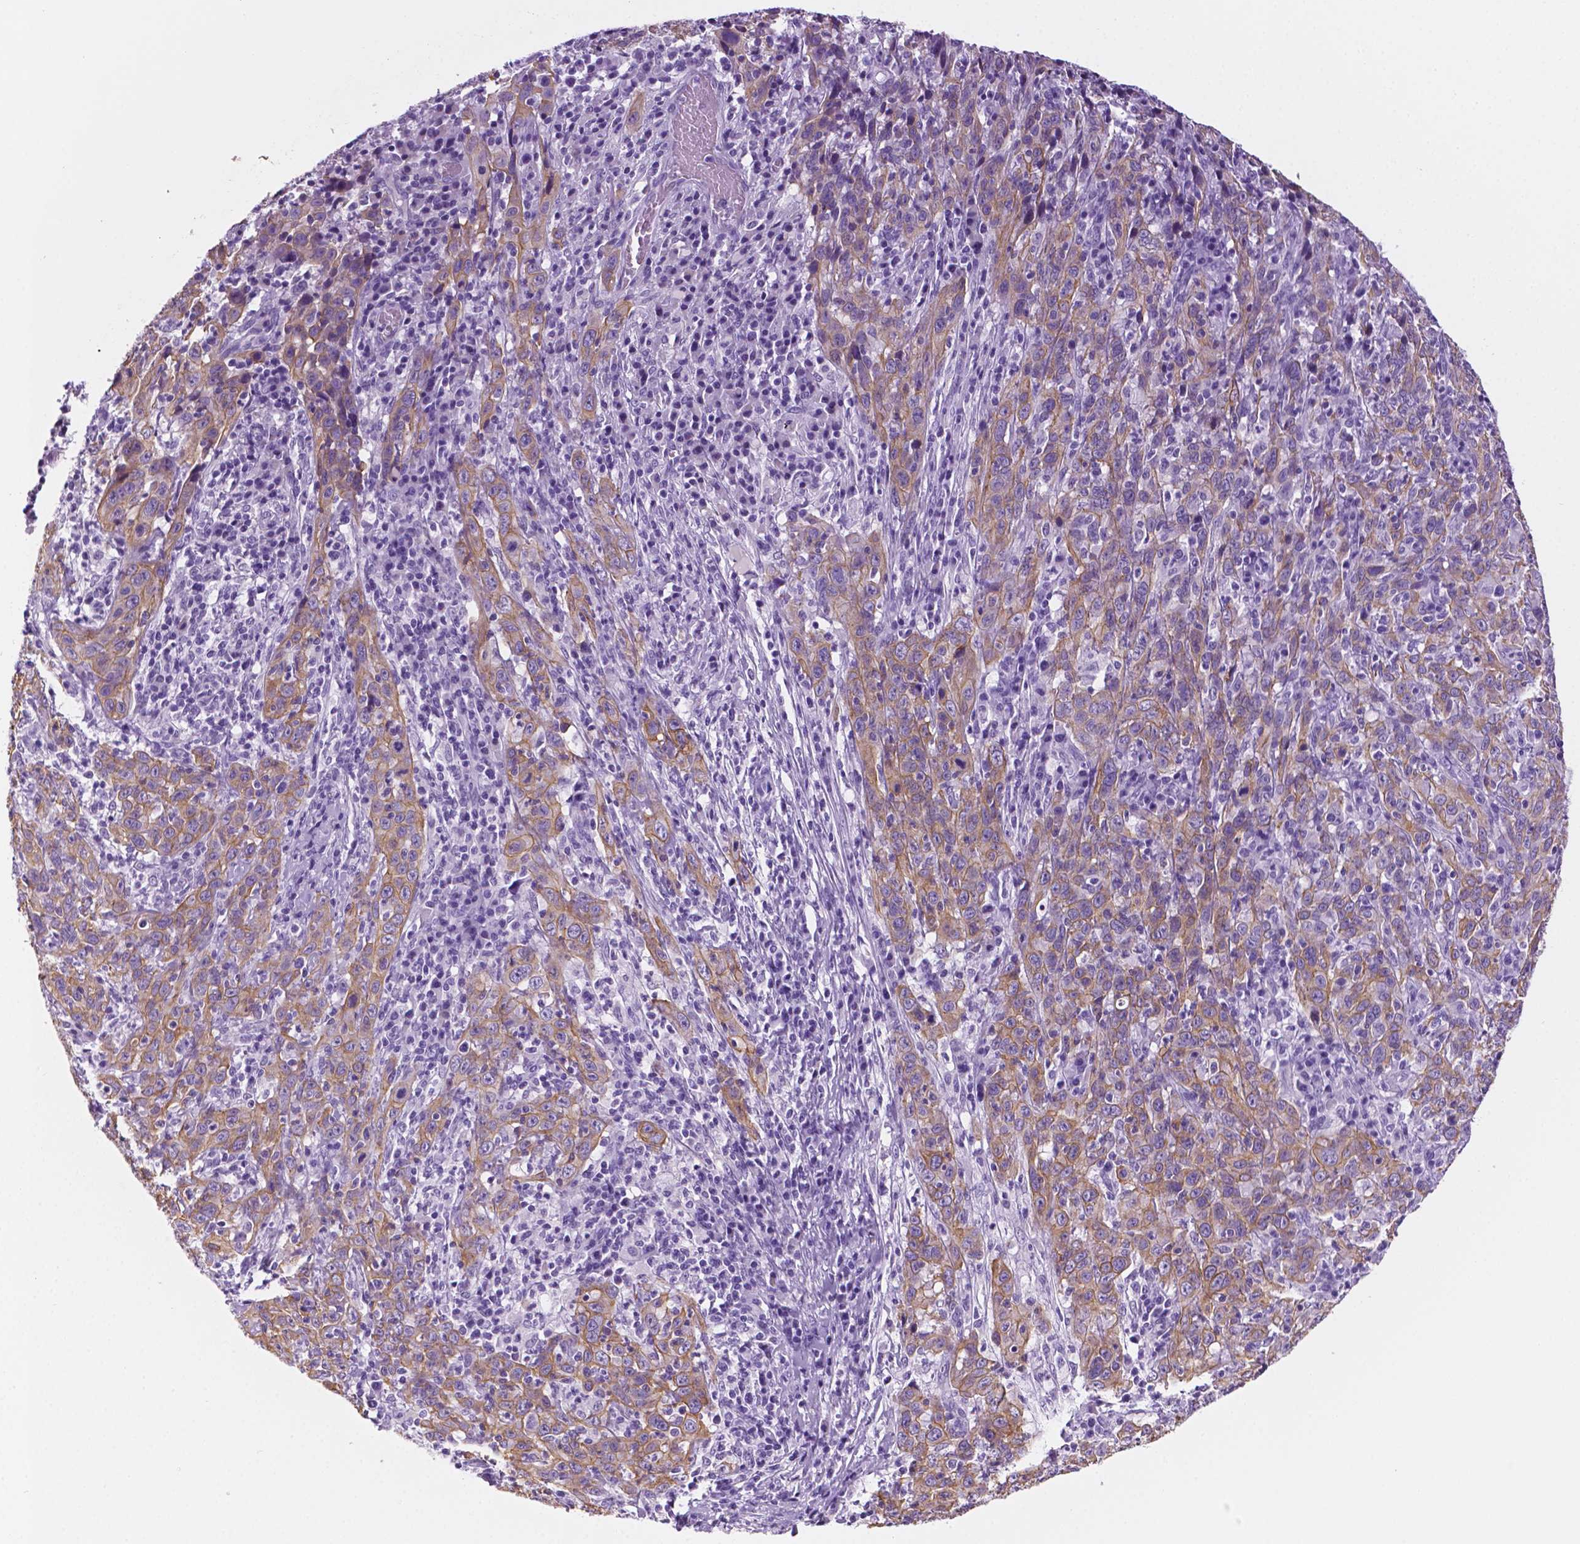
{"staining": {"intensity": "weak", "quantity": ">75%", "location": "cytoplasmic/membranous"}, "tissue": "cervical cancer", "cell_type": "Tumor cells", "image_type": "cancer", "snomed": [{"axis": "morphology", "description": "Squamous cell carcinoma, NOS"}, {"axis": "topography", "description": "Cervix"}], "caption": "An image showing weak cytoplasmic/membranous positivity in about >75% of tumor cells in cervical cancer, as visualized by brown immunohistochemical staining.", "gene": "PPL", "patient": {"sex": "female", "age": 46}}